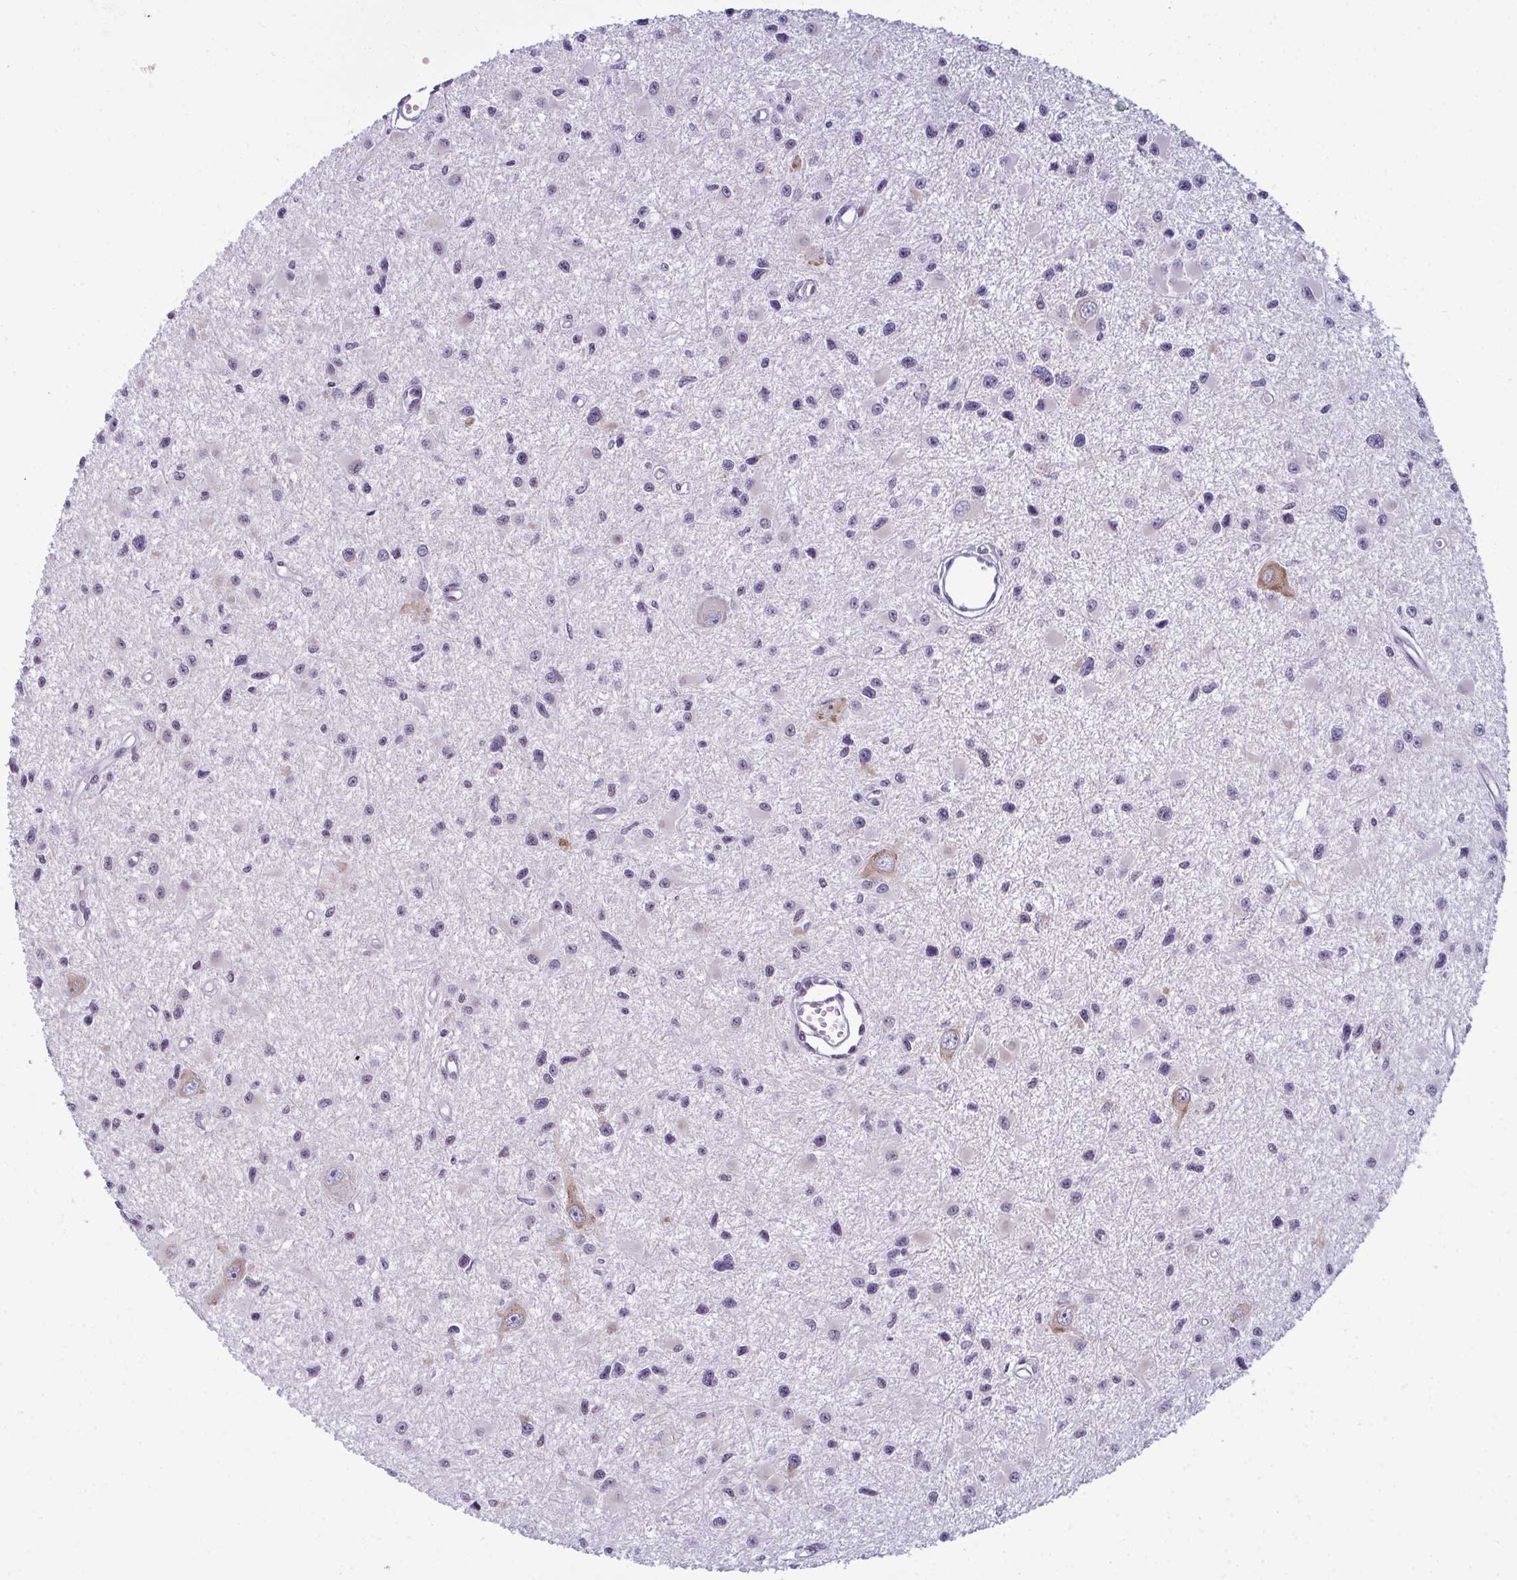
{"staining": {"intensity": "negative", "quantity": "none", "location": "none"}, "tissue": "glioma", "cell_type": "Tumor cells", "image_type": "cancer", "snomed": [{"axis": "morphology", "description": "Glioma, malignant, High grade"}, {"axis": "topography", "description": "Brain"}], "caption": "Tumor cells are negative for brown protein staining in glioma.", "gene": "RBM7", "patient": {"sex": "male", "age": 54}}